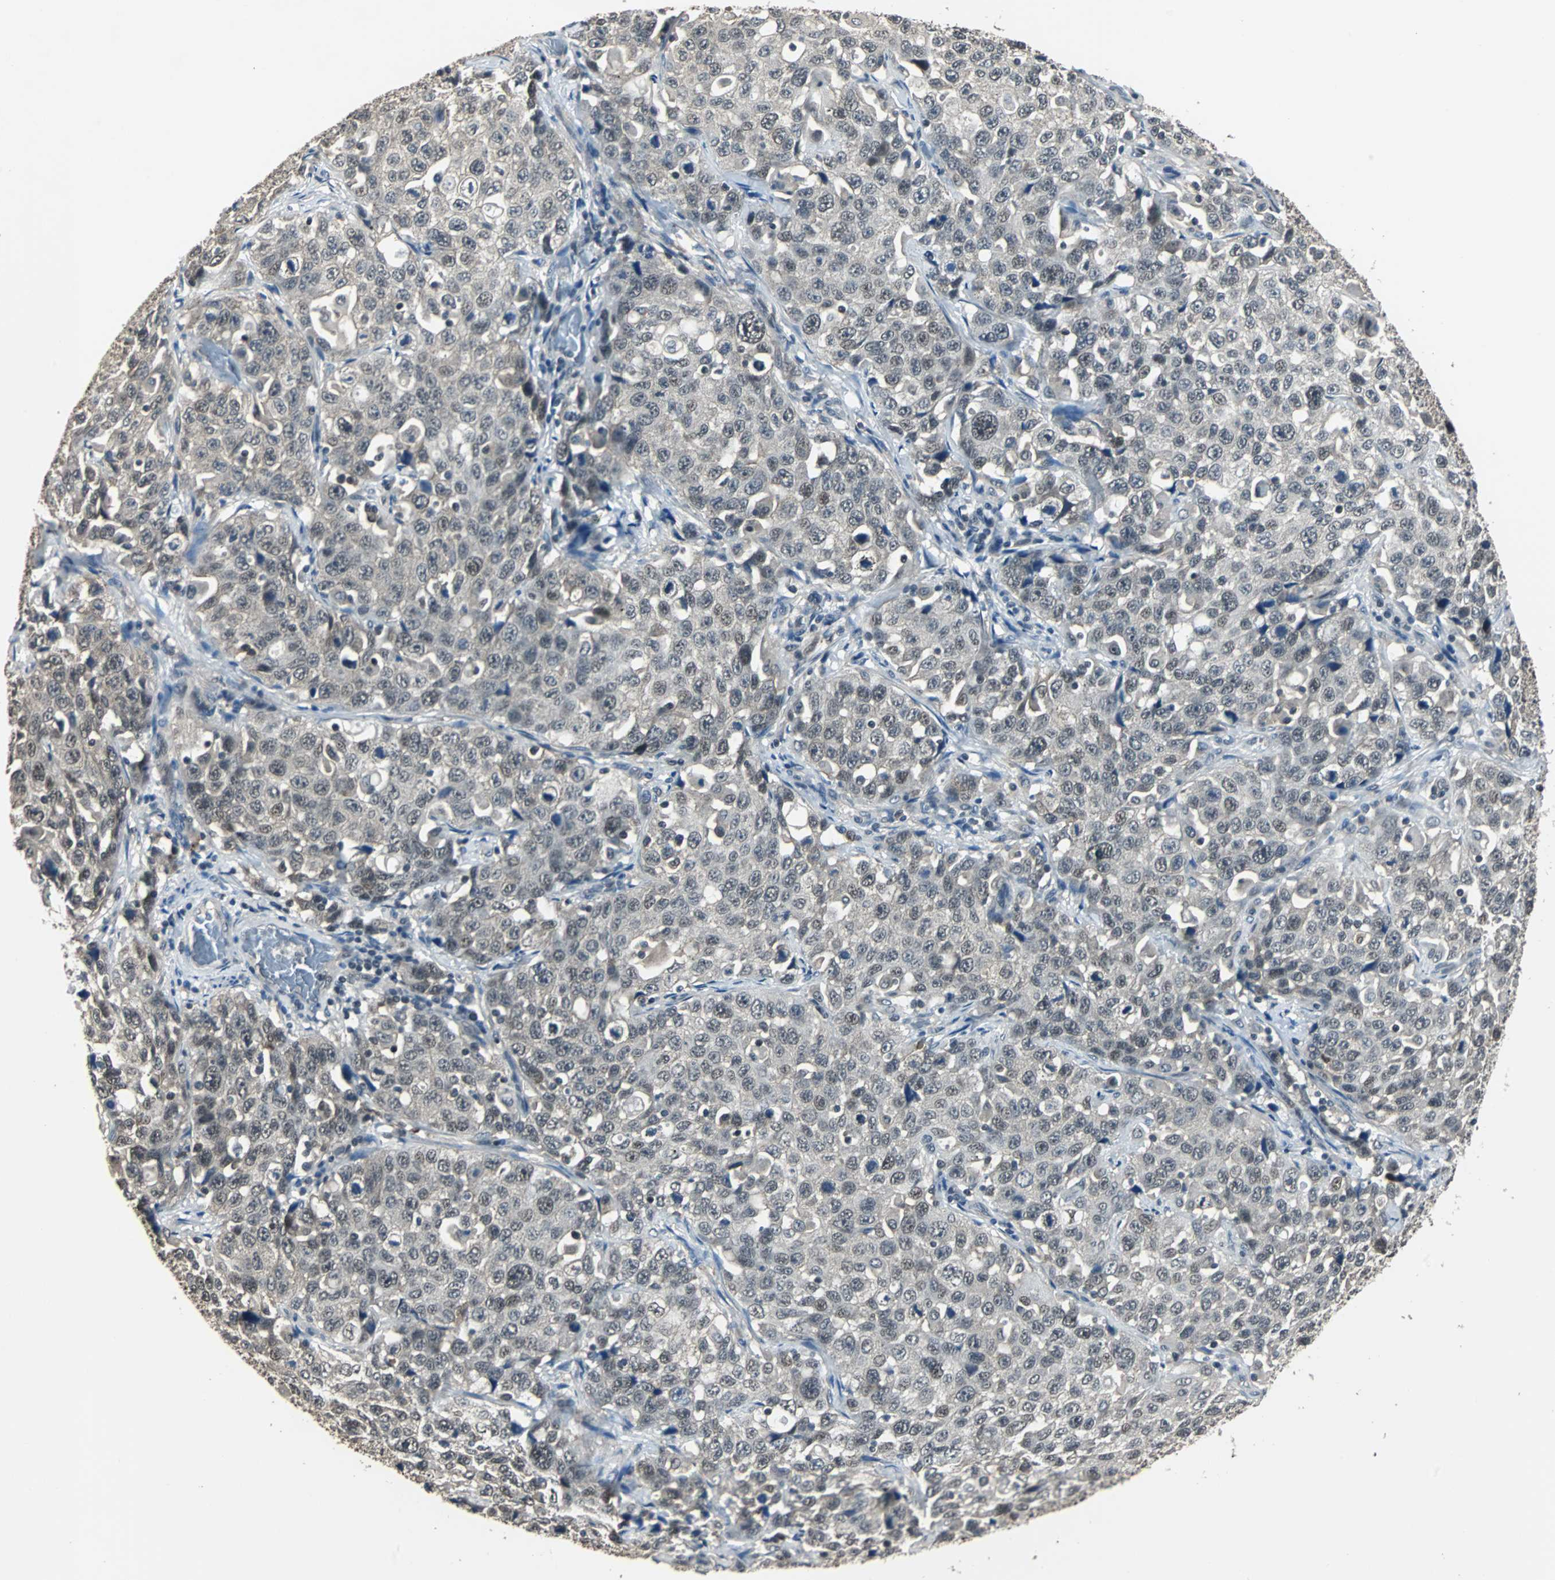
{"staining": {"intensity": "weak", "quantity": "25%-75%", "location": "nuclear"}, "tissue": "stomach cancer", "cell_type": "Tumor cells", "image_type": "cancer", "snomed": [{"axis": "morphology", "description": "Normal tissue, NOS"}, {"axis": "morphology", "description": "Adenocarcinoma, NOS"}, {"axis": "topography", "description": "Stomach"}], "caption": "Brown immunohistochemical staining in adenocarcinoma (stomach) demonstrates weak nuclear positivity in about 25%-75% of tumor cells. (brown staining indicates protein expression, while blue staining denotes nuclei).", "gene": "MKX", "patient": {"sex": "male", "age": 48}}